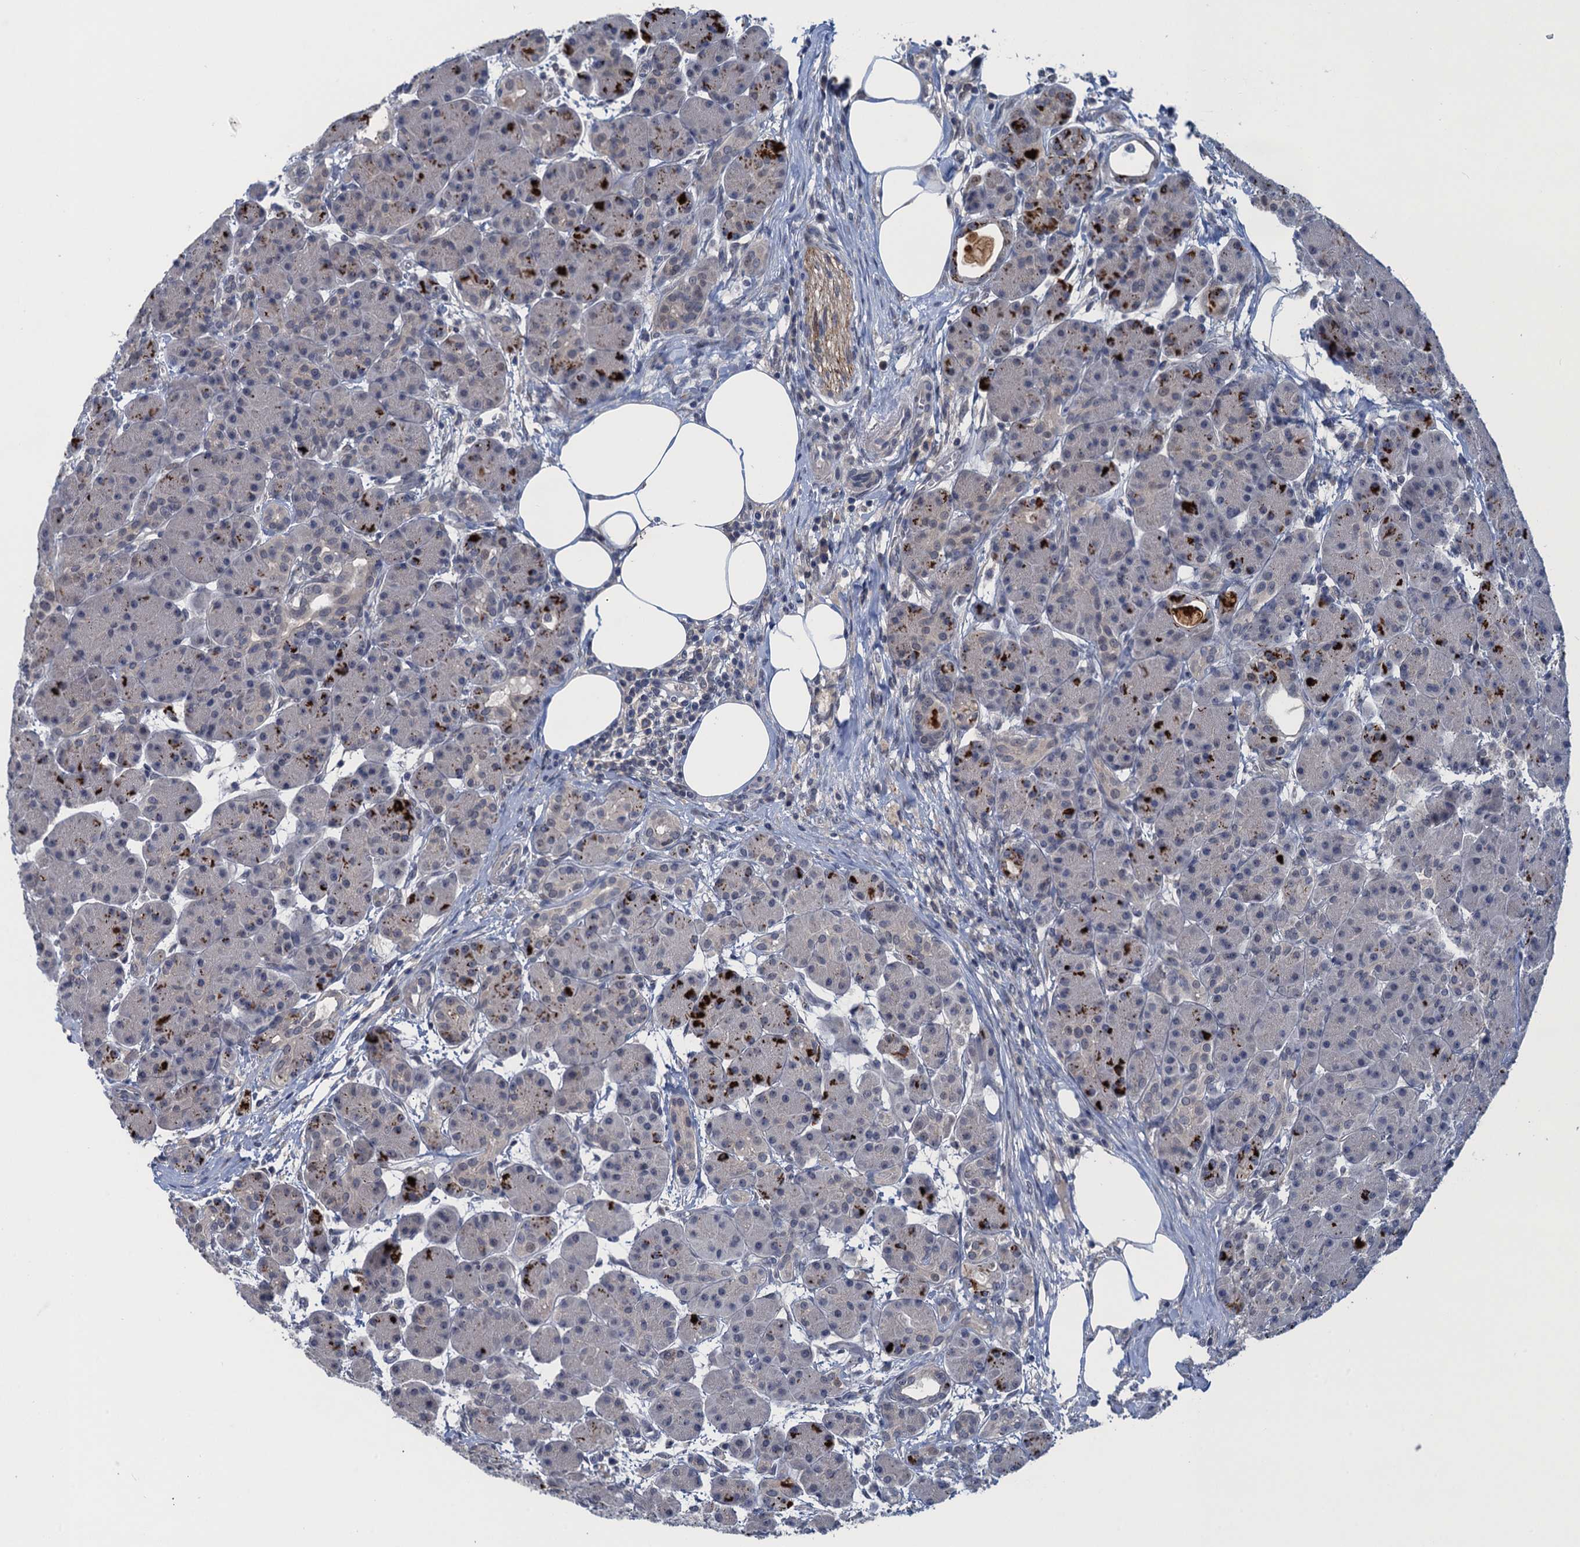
{"staining": {"intensity": "strong", "quantity": "<25%", "location": "cytoplasmic/membranous"}, "tissue": "pancreas", "cell_type": "Exocrine glandular cells", "image_type": "normal", "snomed": [{"axis": "morphology", "description": "Normal tissue, NOS"}, {"axis": "topography", "description": "Pancreas"}], "caption": "Exocrine glandular cells display medium levels of strong cytoplasmic/membranous expression in about <25% of cells in benign human pancreas.", "gene": "MRFAP1", "patient": {"sex": "male", "age": 63}}